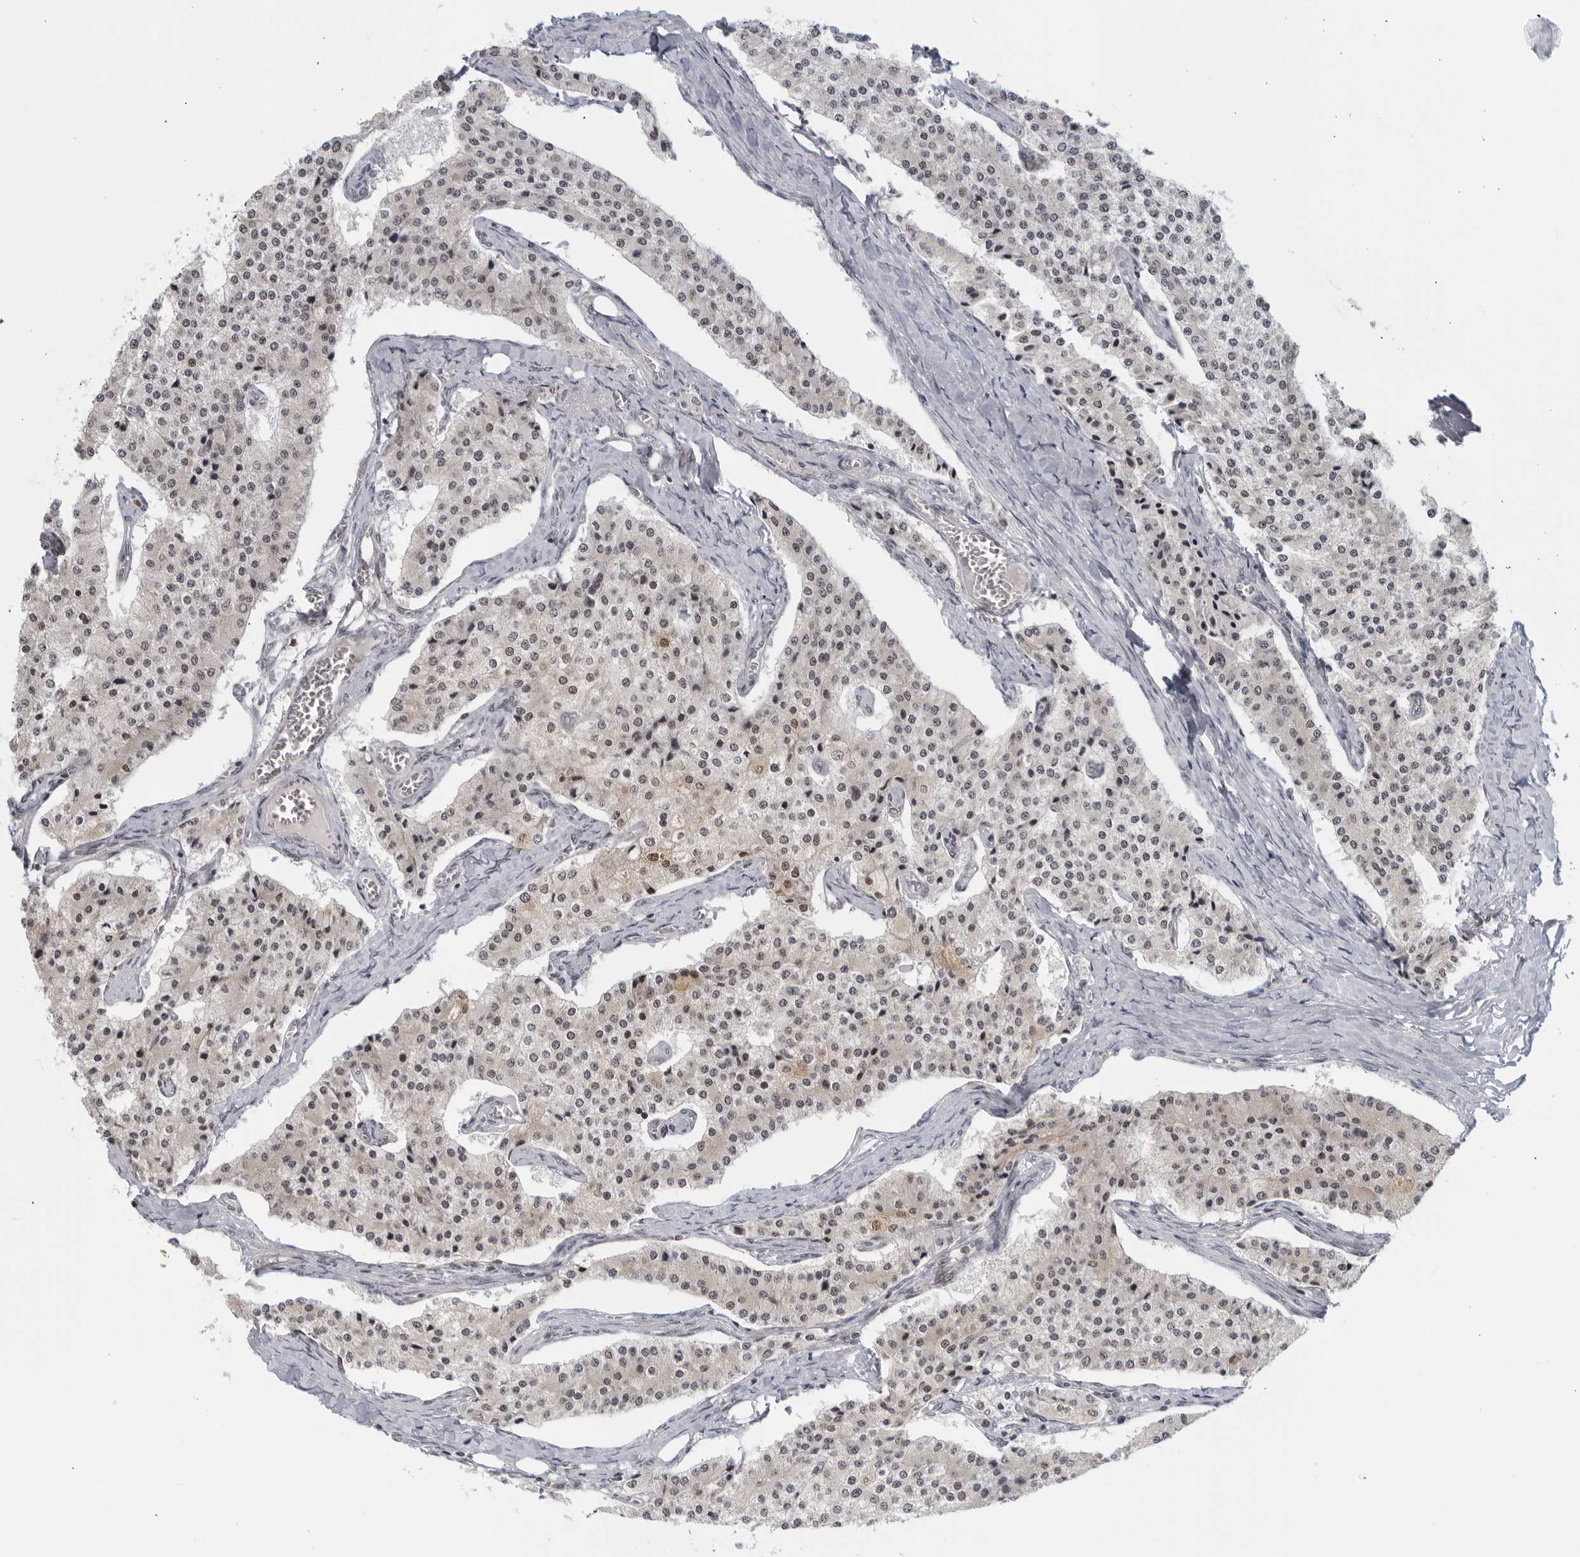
{"staining": {"intensity": "weak", "quantity": "<25%", "location": "cytoplasmic/membranous,nuclear"}, "tissue": "carcinoid", "cell_type": "Tumor cells", "image_type": "cancer", "snomed": [{"axis": "morphology", "description": "Carcinoid, malignant, NOS"}, {"axis": "topography", "description": "Colon"}], "caption": "This photomicrograph is of carcinoid stained with immunohistochemistry (IHC) to label a protein in brown with the nuclei are counter-stained blue. There is no staining in tumor cells.", "gene": "RAB11FIP3", "patient": {"sex": "female", "age": 52}}